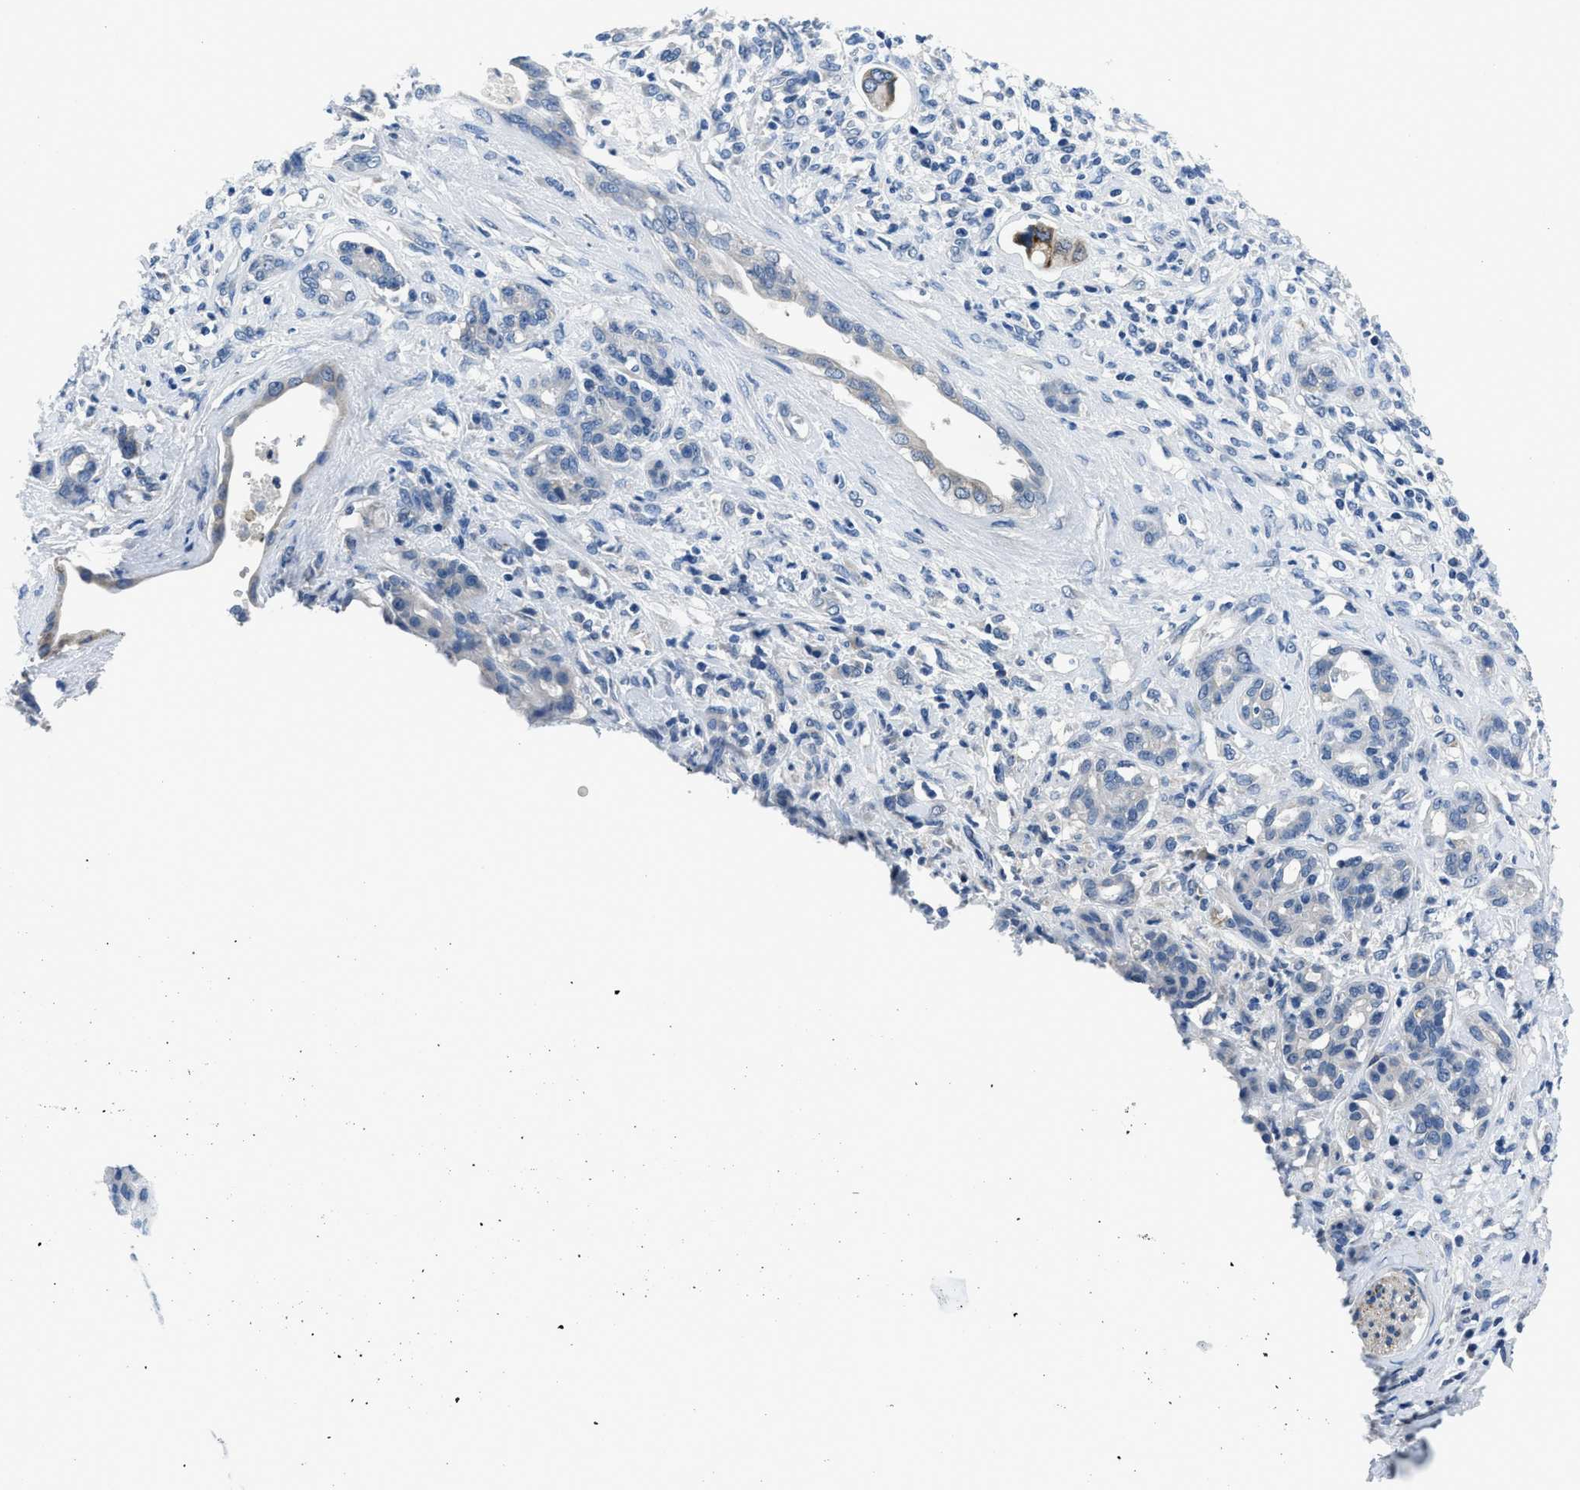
{"staining": {"intensity": "weak", "quantity": "<25%", "location": "cytoplasmic/membranous"}, "tissue": "pancreatic cancer", "cell_type": "Tumor cells", "image_type": "cancer", "snomed": [{"axis": "morphology", "description": "Adenocarcinoma, NOS"}, {"axis": "topography", "description": "Pancreas"}], "caption": "This is an immunohistochemistry image of pancreatic cancer. There is no positivity in tumor cells.", "gene": "GJA3", "patient": {"sex": "female", "age": 56}}